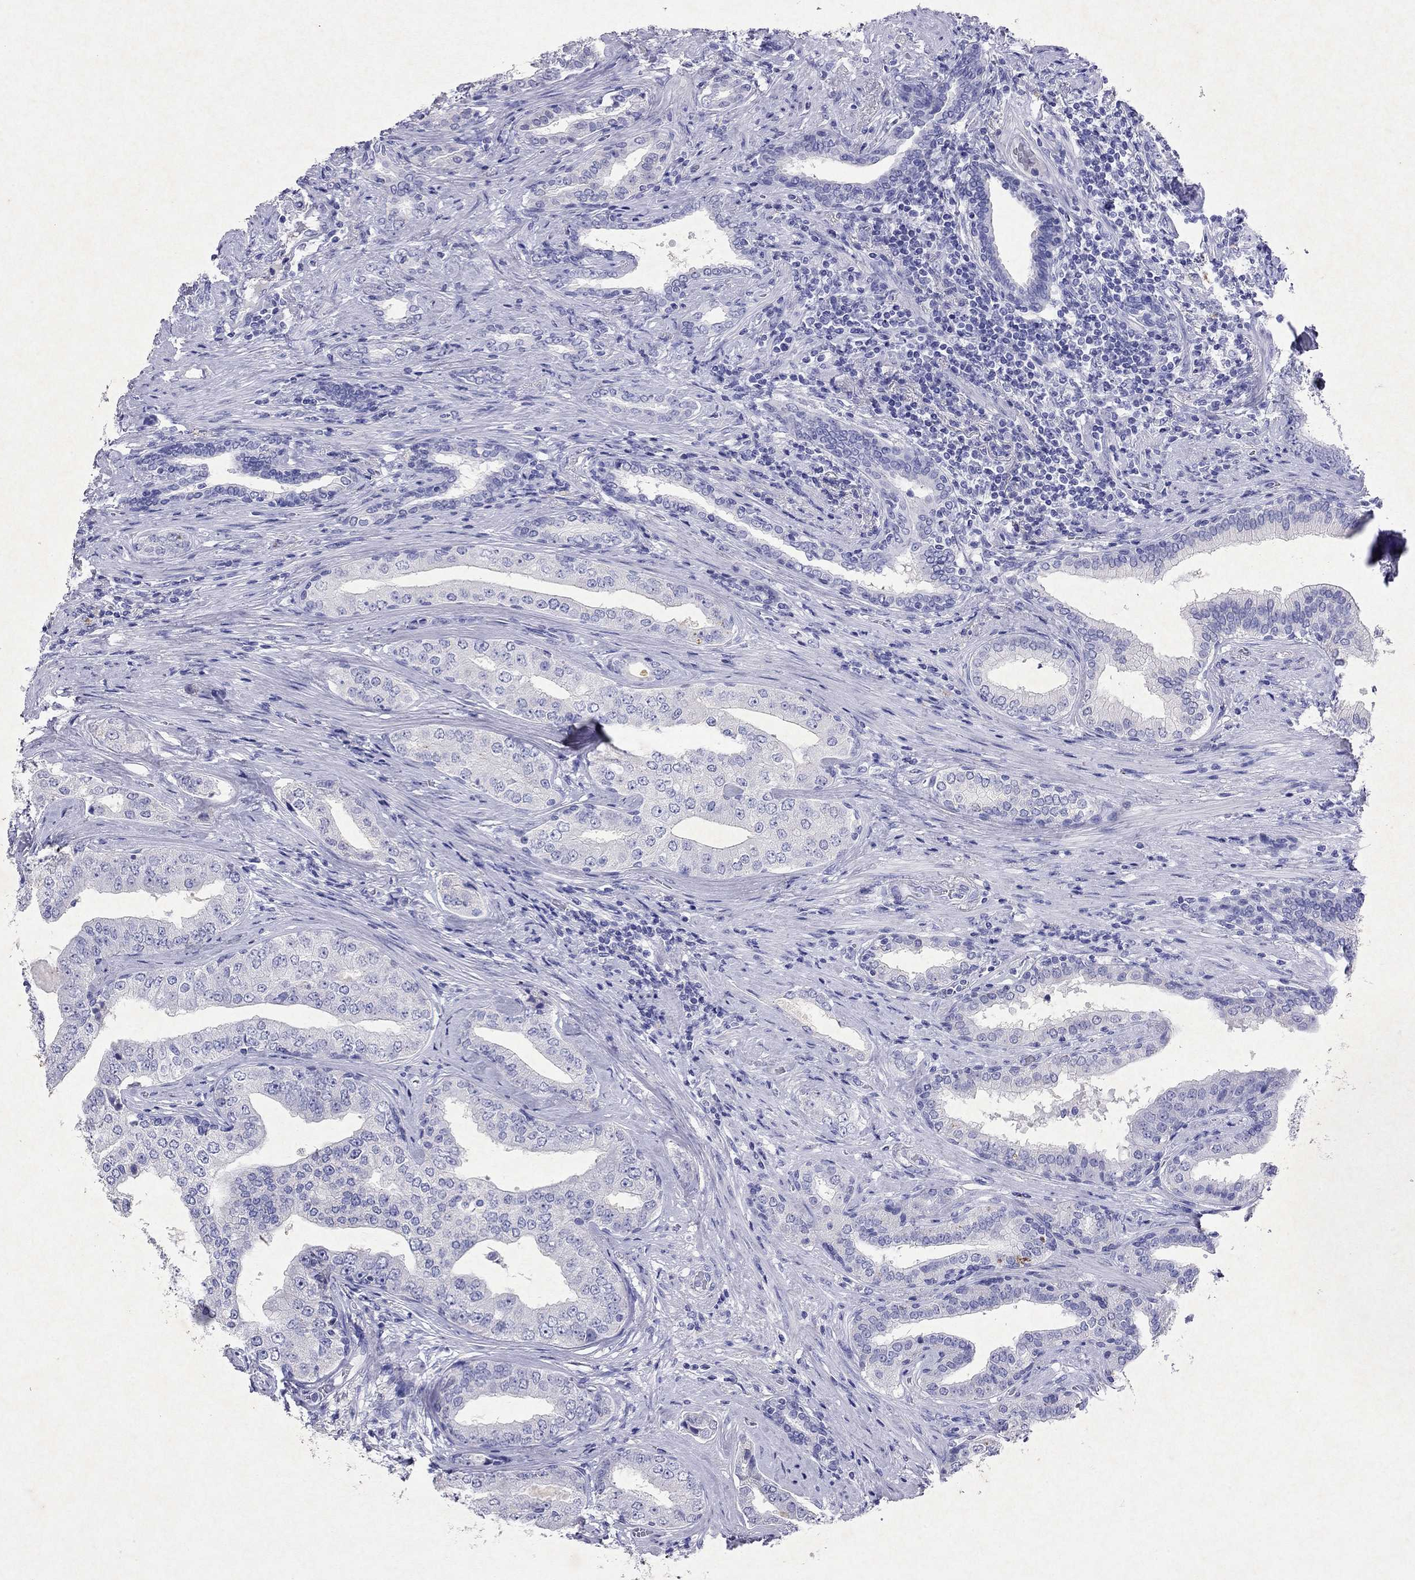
{"staining": {"intensity": "negative", "quantity": "none", "location": "none"}, "tissue": "prostate cancer", "cell_type": "Tumor cells", "image_type": "cancer", "snomed": [{"axis": "morphology", "description": "Adenocarcinoma, Low grade"}, {"axis": "topography", "description": "Prostate and seminal vesicle, NOS"}], "caption": "IHC photomicrograph of neoplastic tissue: human prostate cancer (low-grade adenocarcinoma) stained with DAB demonstrates no significant protein staining in tumor cells.", "gene": "ARMC12", "patient": {"sex": "male", "age": 61}}